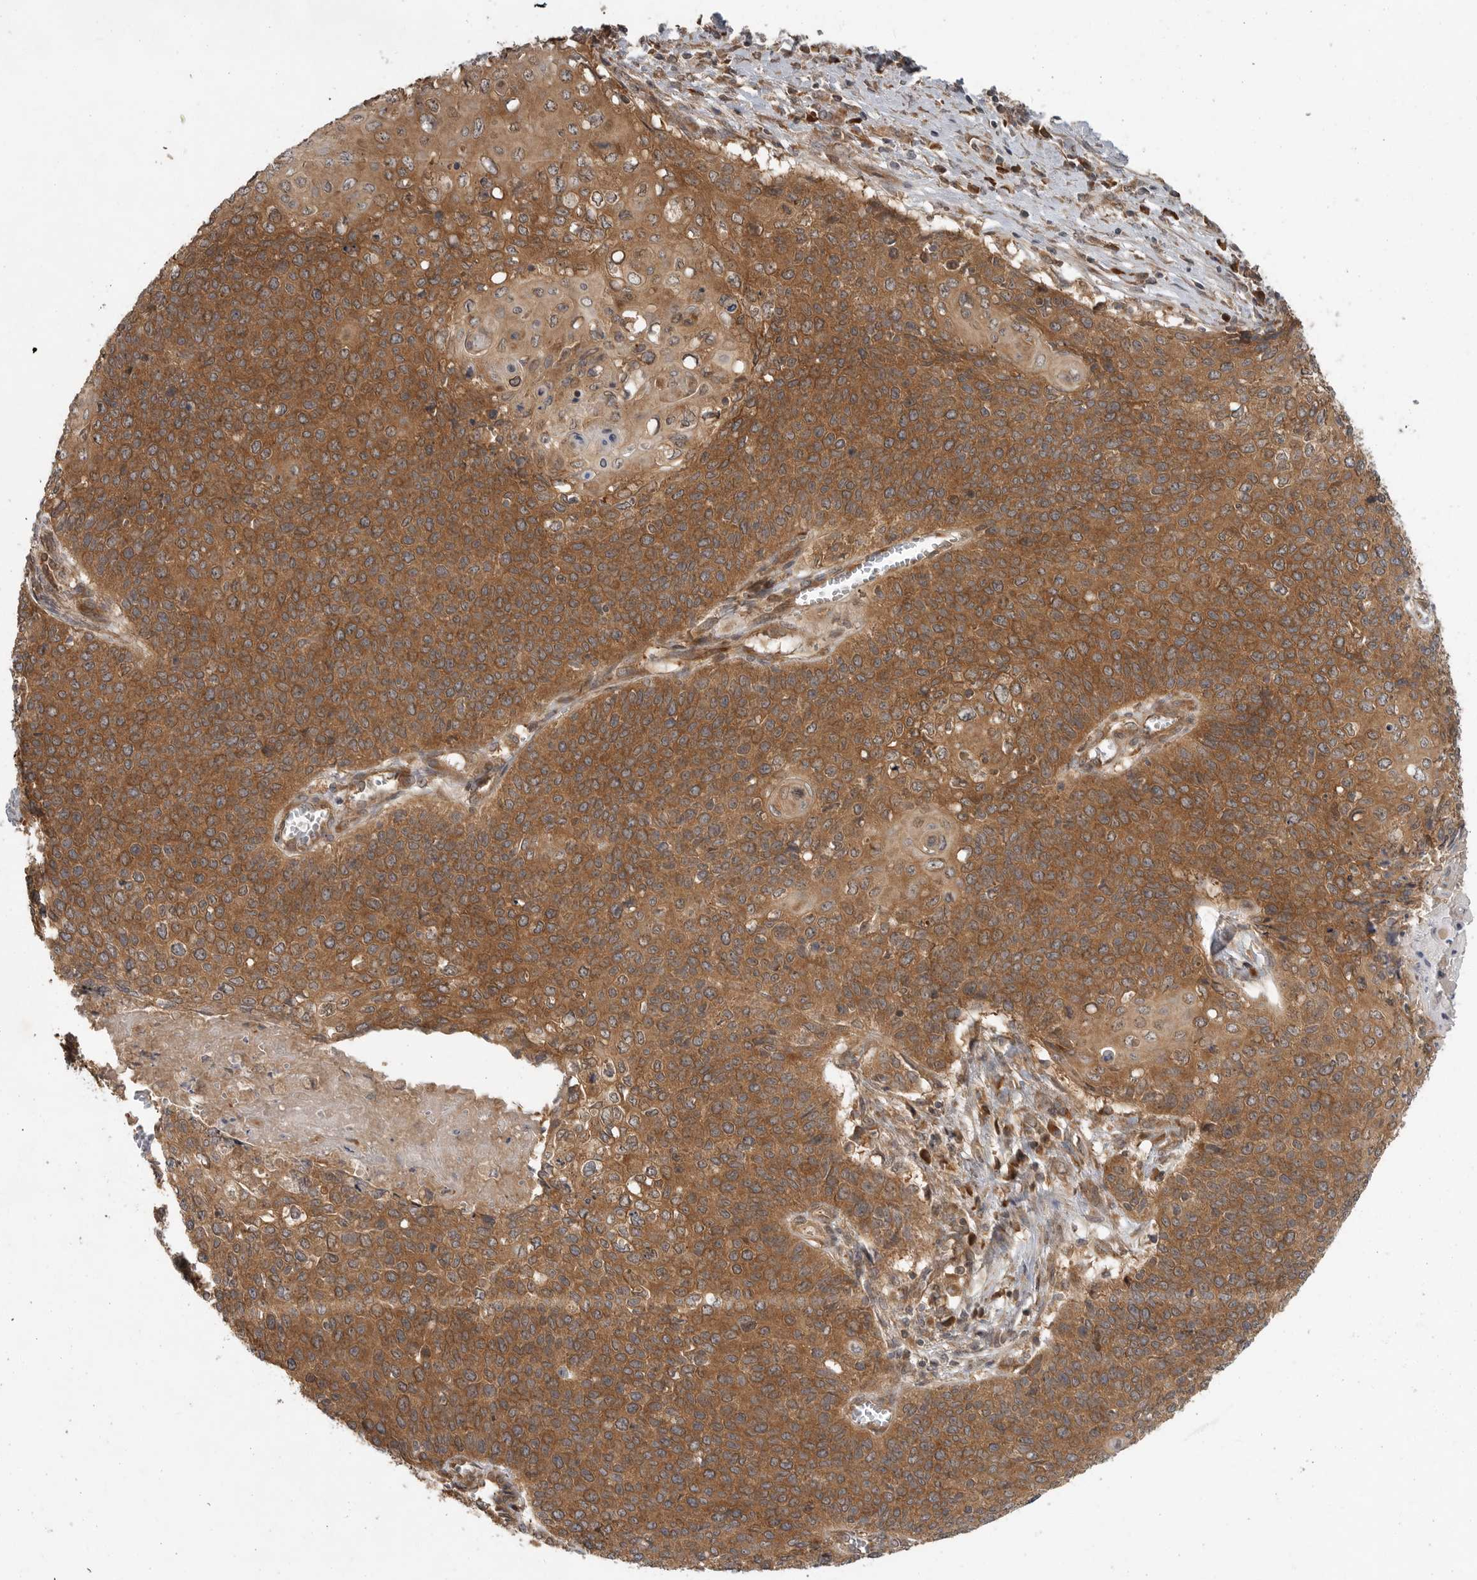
{"staining": {"intensity": "moderate", "quantity": ">75%", "location": "cytoplasmic/membranous"}, "tissue": "cervical cancer", "cell_type": "Tumor cells", "image_type": "cancer", "snomed": [{"axis": "morphology", "description": "Squamous cell carcinoma, NOS"}, {"axis": "topography", "description": "Cervix"}], "caption": "Cervical cancer stained for a protein (brown) shows moderate cytoplasmic/membranous positive expression in approximately >75% of tumor cells.", "gene": "OSBPL9", "patient": {"sex": "female", "age": 39}}